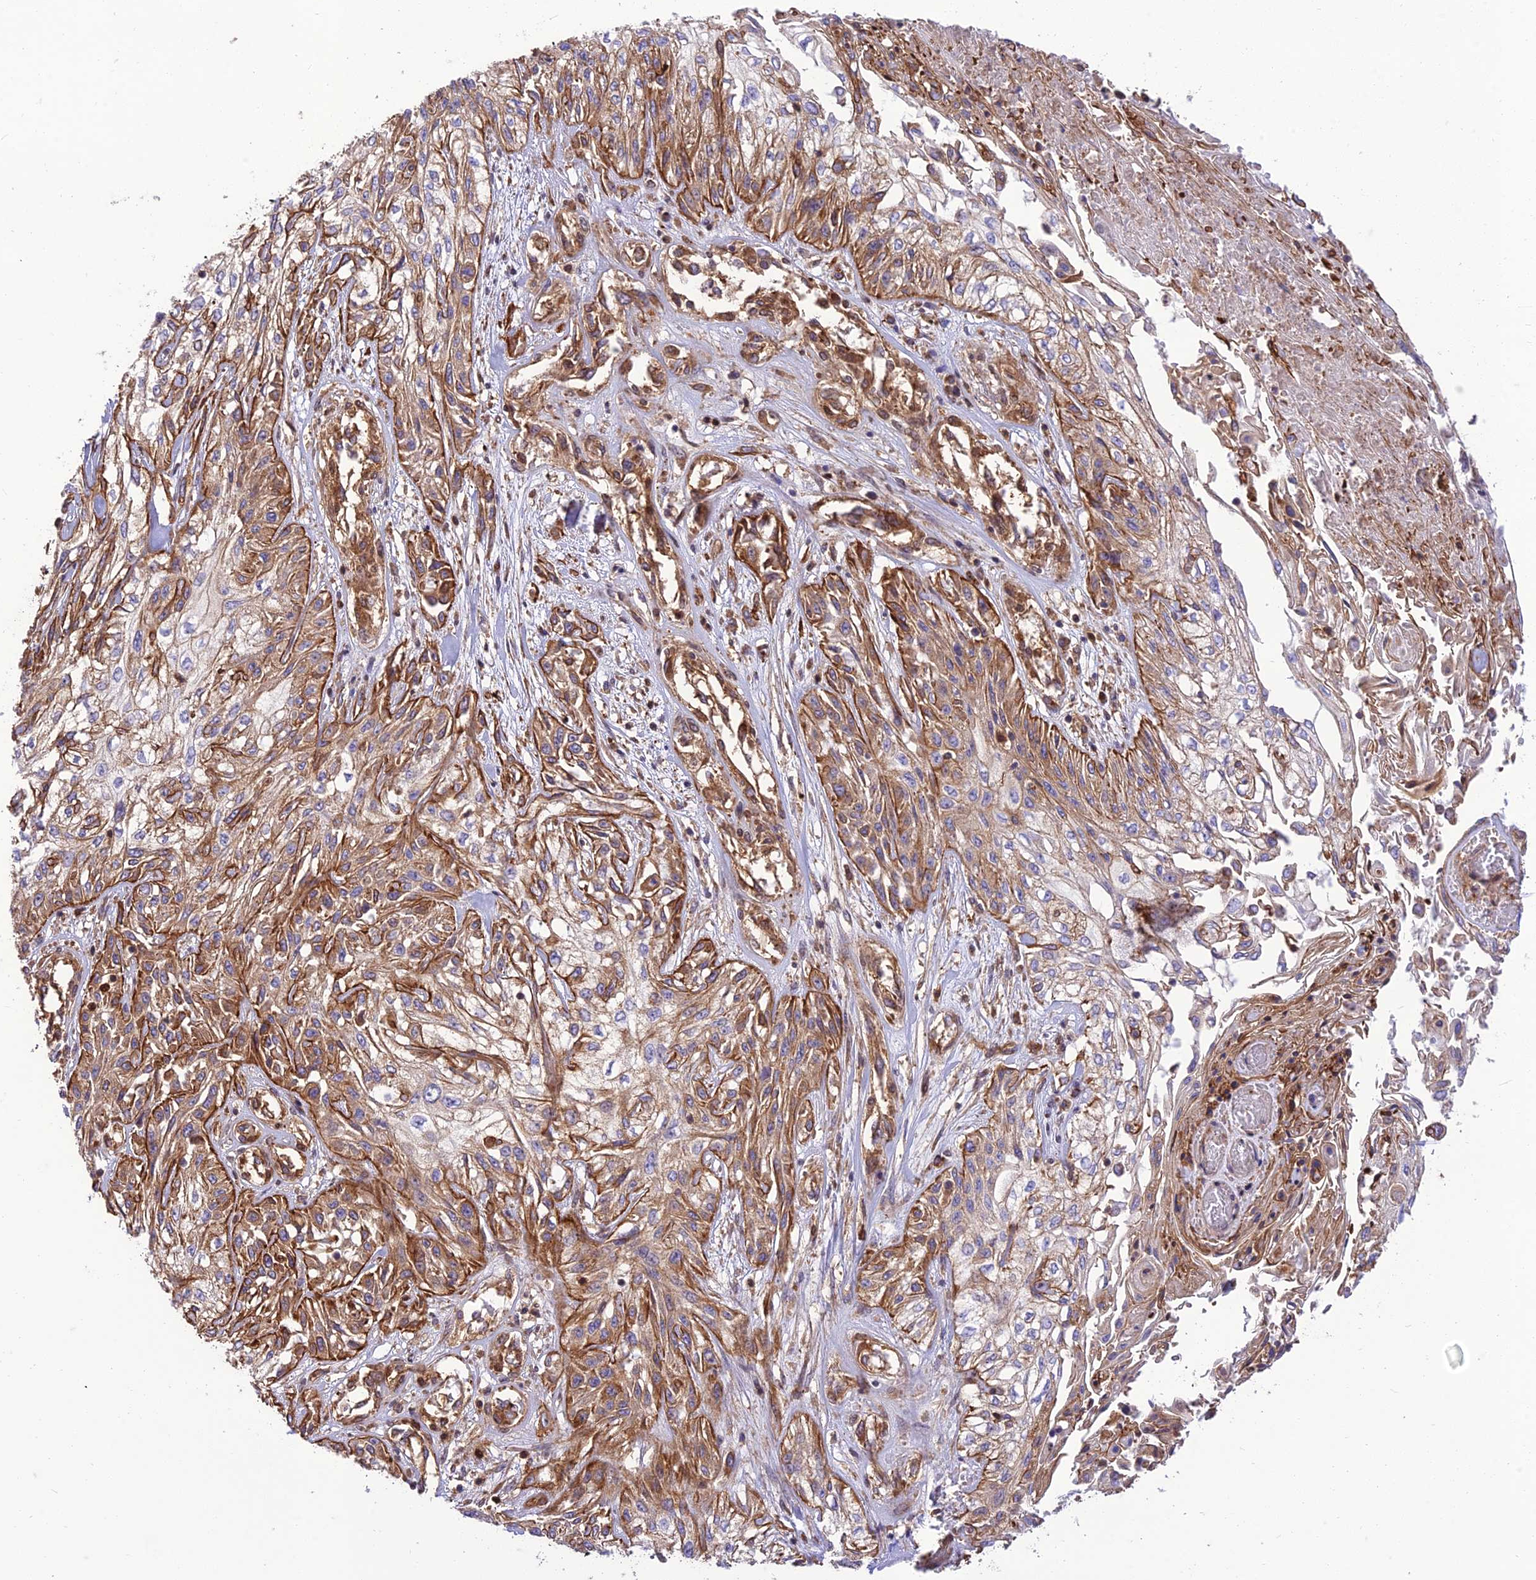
{"staining": {"intensity": "moderate", "quantity": "25%-75%", "location": "cytoplasmic/membranous"}, "tissue": "skin cancer", "cell_type": "Tumor cells", "image_type": "cancer", "snomed": [{"axis": "morphology", "description": "Squamous cell carcinoma, NOS"}, {"axis": "morphology", "description": "Squamous cell carcinoma, metastatic, NOS"}, {"axis": "topography", "description": "Skin"}, {"axis": "topography", "description": "Lymph node"}], "caption": "Skin metastatic squamous cell carcinoma stained with a brown dye shows moderate cytoplasmic/membranous positive positivity in about 25%-75% of tumor cells.", "gene": "HPSE2", "patient": {"sex": "male", "age": 75}}